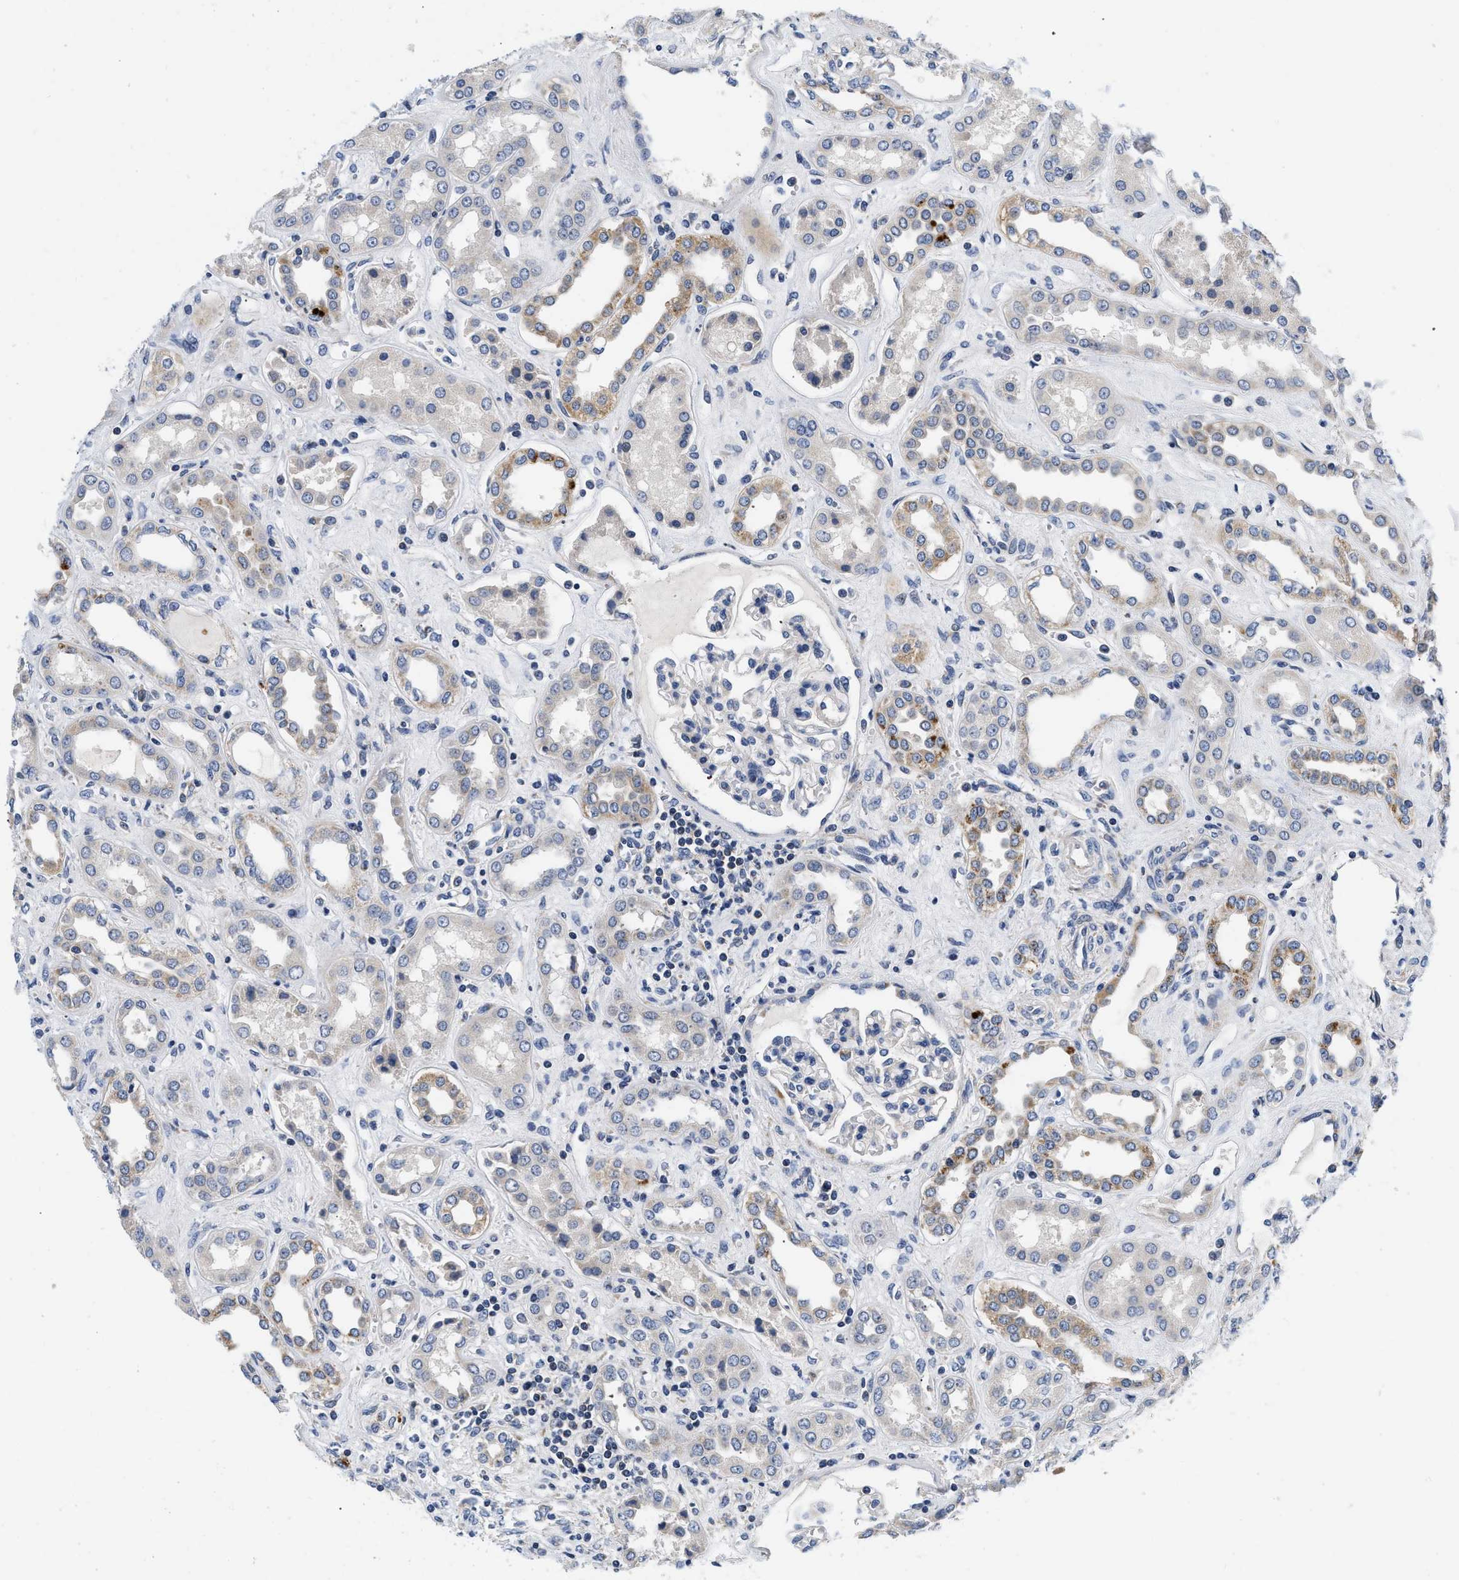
{"staining": {"intensity": "negative", "quantity": "none", "location": "none"}, "tissue": "kidney", "cell_type": "Cells in glomeruli", "image_type": "normal", "snomed": [{"axis": "morphology", "description": "Normal tissue, NOS"}, {"axis": "topography", "description": "Kidney"}], "caption": "High power microscopy micrograph of an immunohistochemistry photomicrograph of normal kidney, revealing no significant expression in cells in glomeruli. The staining was performed using DAB to visualize the protein expression in brown, while the nuclei were stained in blue with hematoxylin (Magnification: 20x).", "gene": "PDP1", "patient": {"sex": "male", "age": 59}}